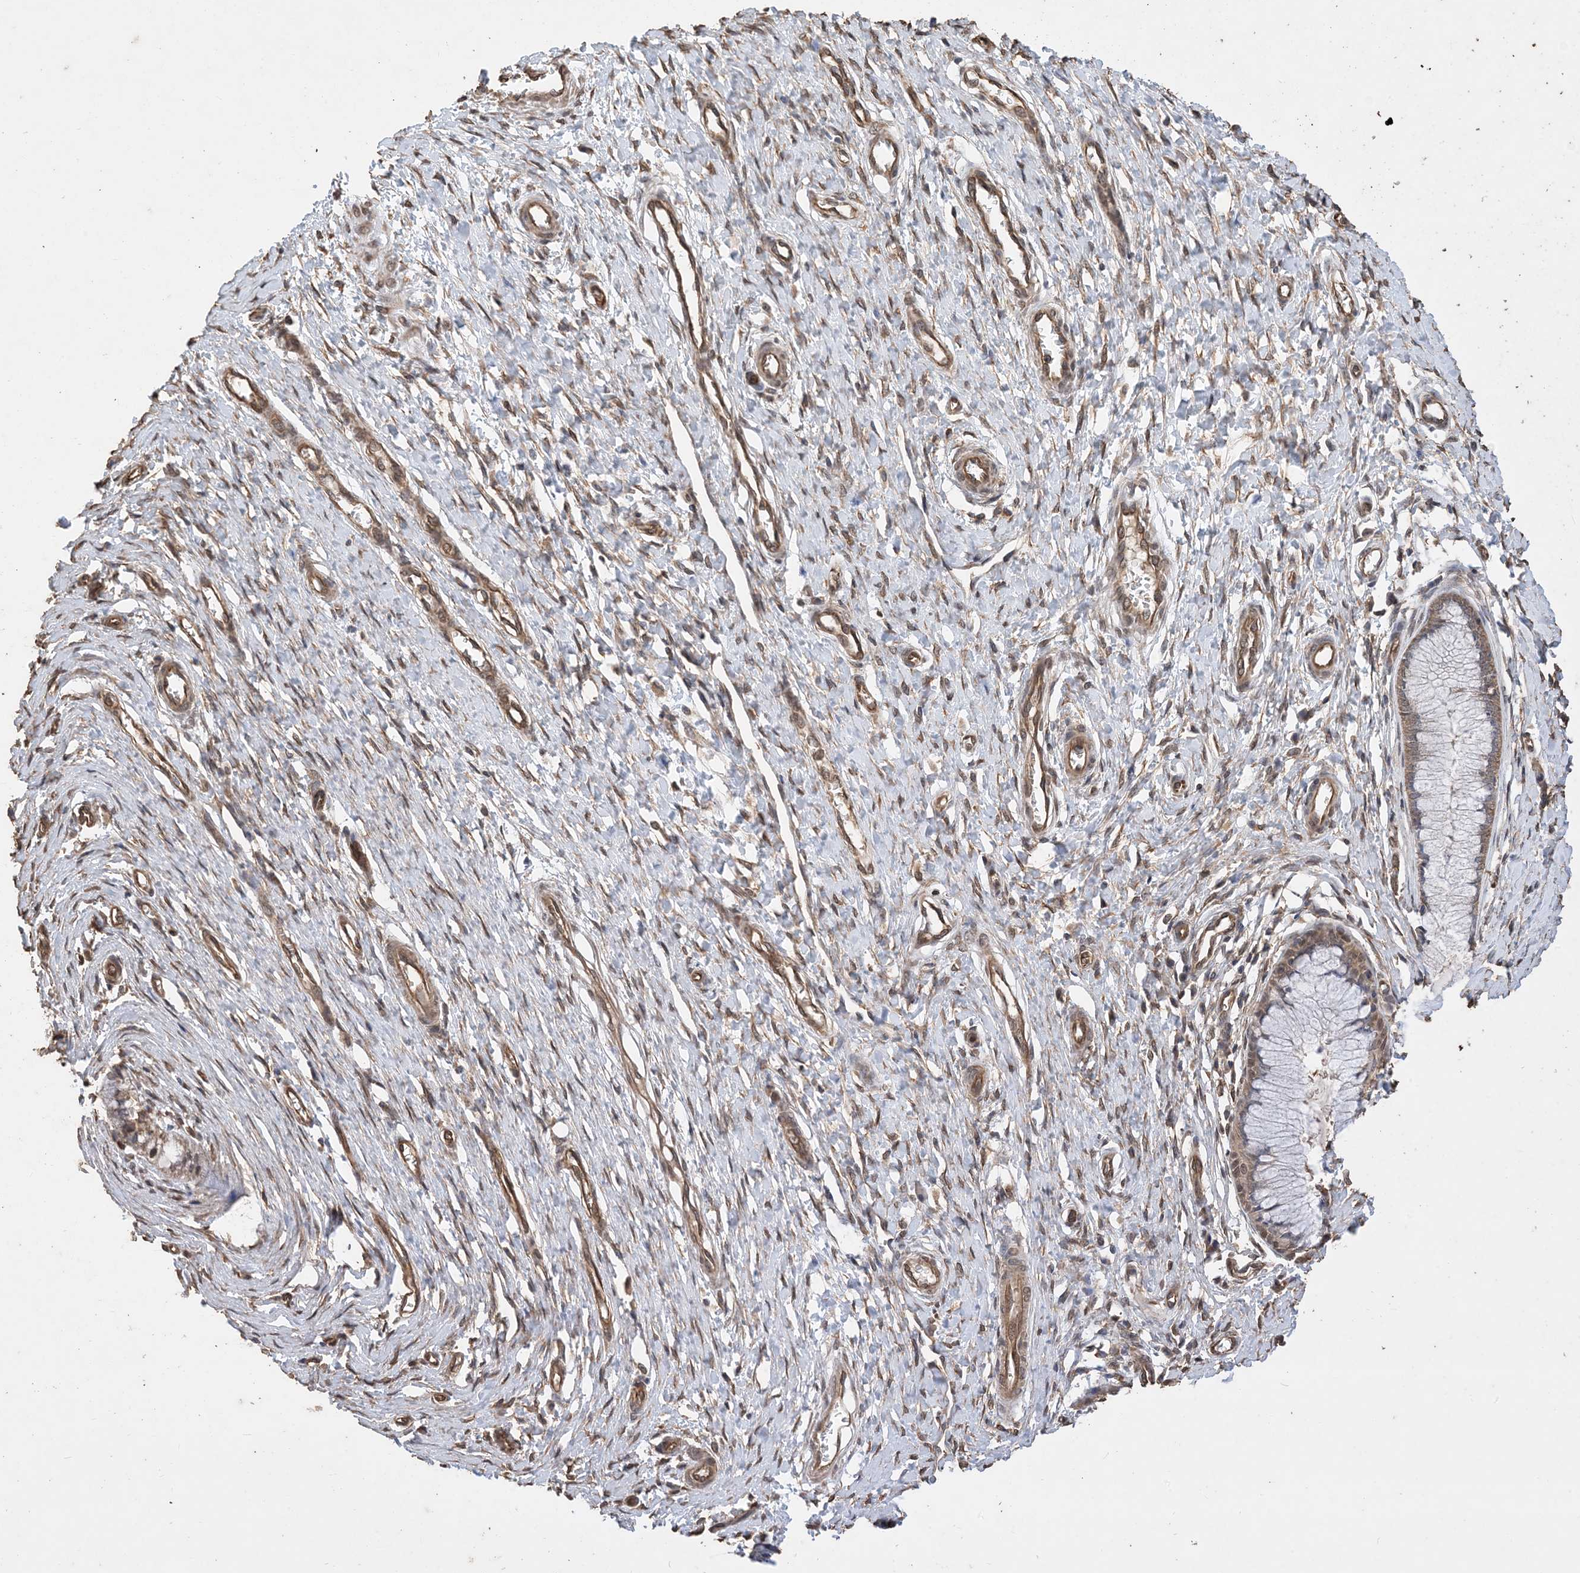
{"staining": {"intensity": "moderate", "quantity": "25%-75%", "location": "cytoplasmic/membranous,nuclear"}, "tissue": "cervix", "cell_type": "Glandular cells", "image_type": "normal", "snomed": [{"axis": "morphology", "description": "Normal tissue, NOS"}, {"axis": "topography", "description": "Cervix"}], "caption": "Immunohistochemistry (IHC) of unremarkable cervix demonstrates medium levels of moderate cytoplasmic/membranous,nuclear positivity in approximately 25%-75% of glandular cells.", "gene": "ZKSCAN5", "patient": {"sex": "female", "age": 55}}